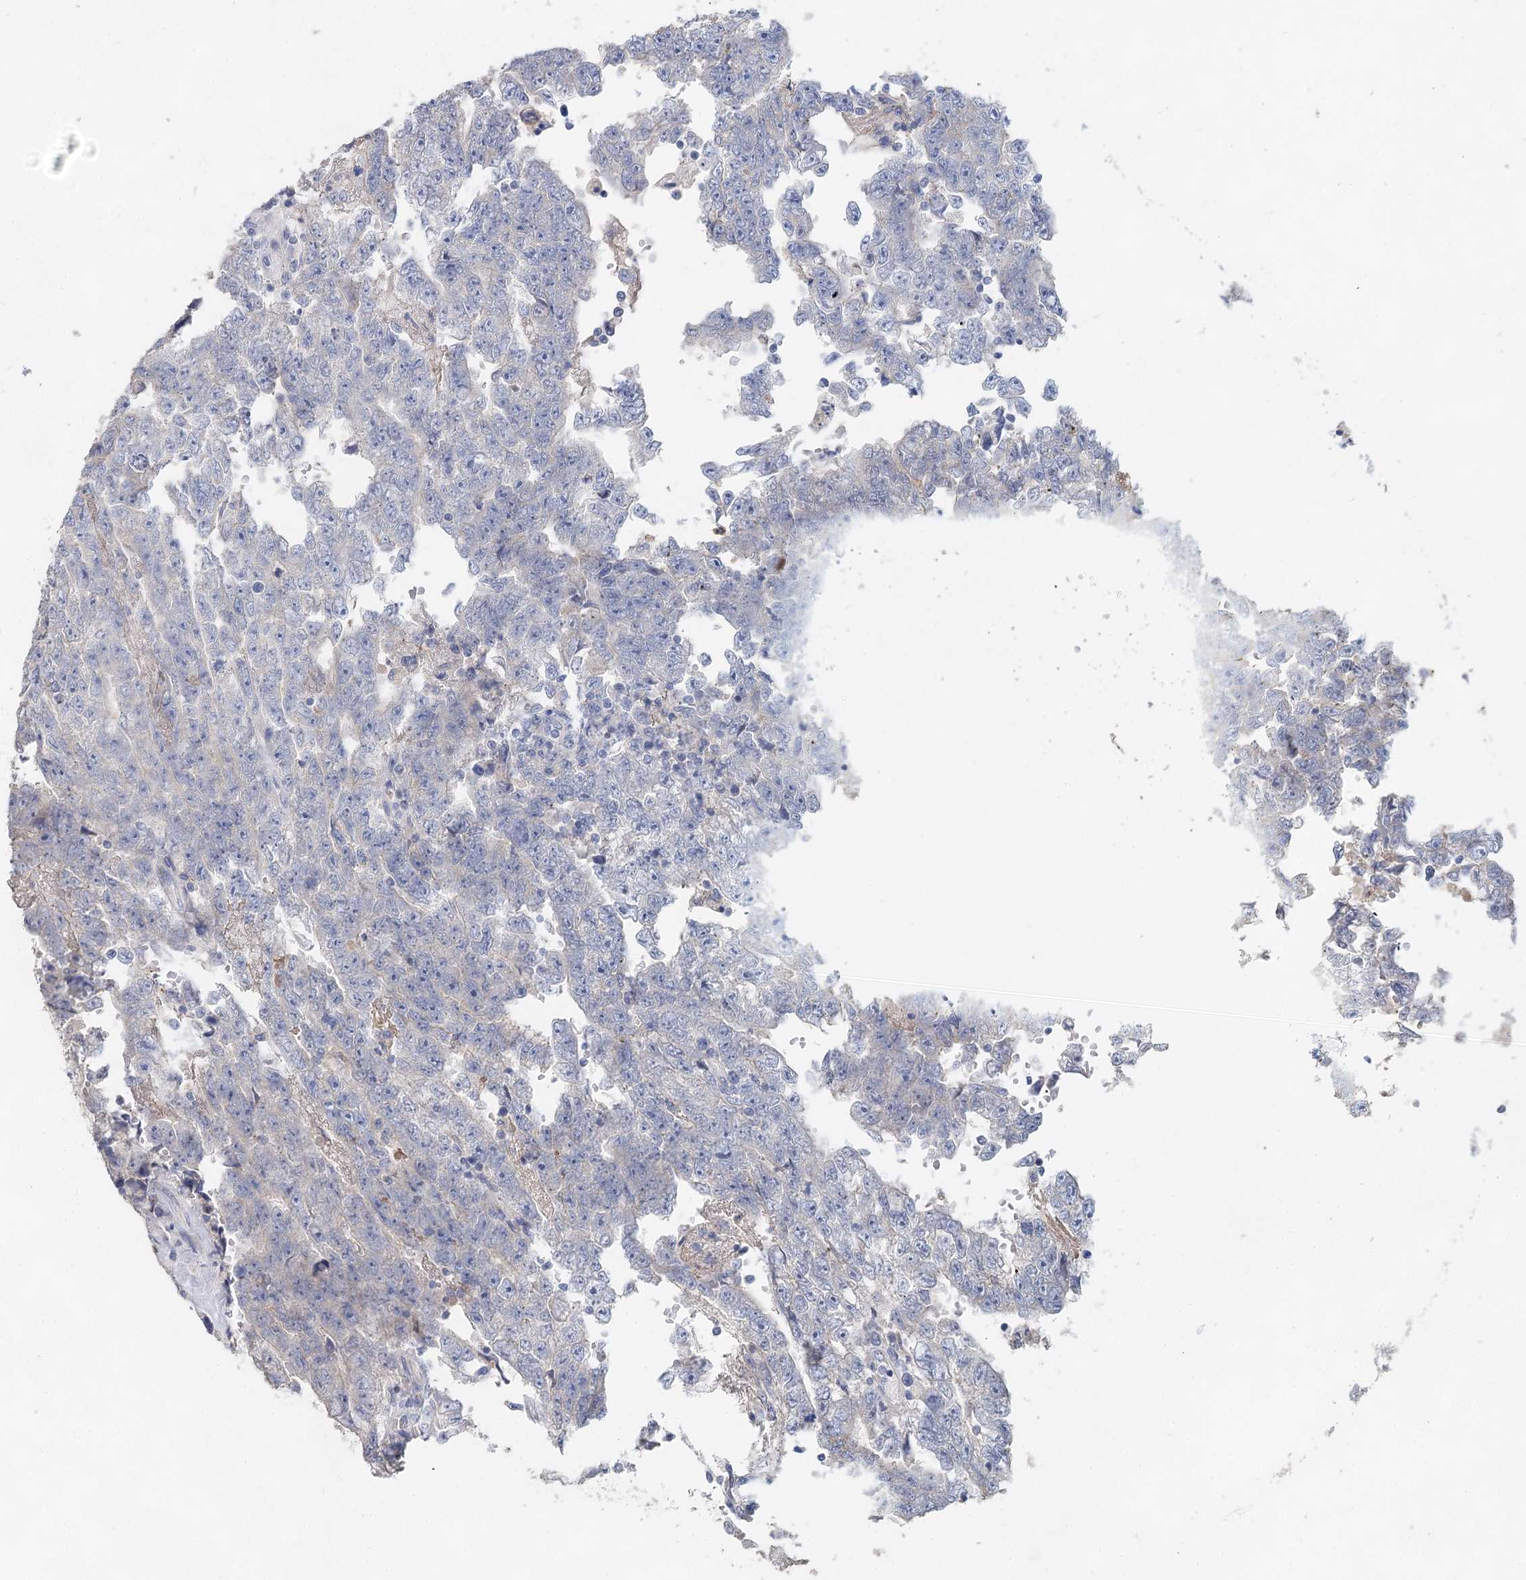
{"staining": {"intensity": "negative", "quantity": "none", "location": "none"}, "tissue": "testis cancer", "cell_type": "Tumor cells", "image_type": "cancer", "snomed": [{"axis": "morphology", "description": "Carcinoma, Embryonal, NOS"}, {"axis": "topography", "description": "Testis"}], "caption": "Human testis embryonal carcinoma stained for a protein using immunohistochemistry (IHC) exhibits no expression in tumor cells.", "gene": "MYL6B", "patient": {"sex": "male", "age": 25}}